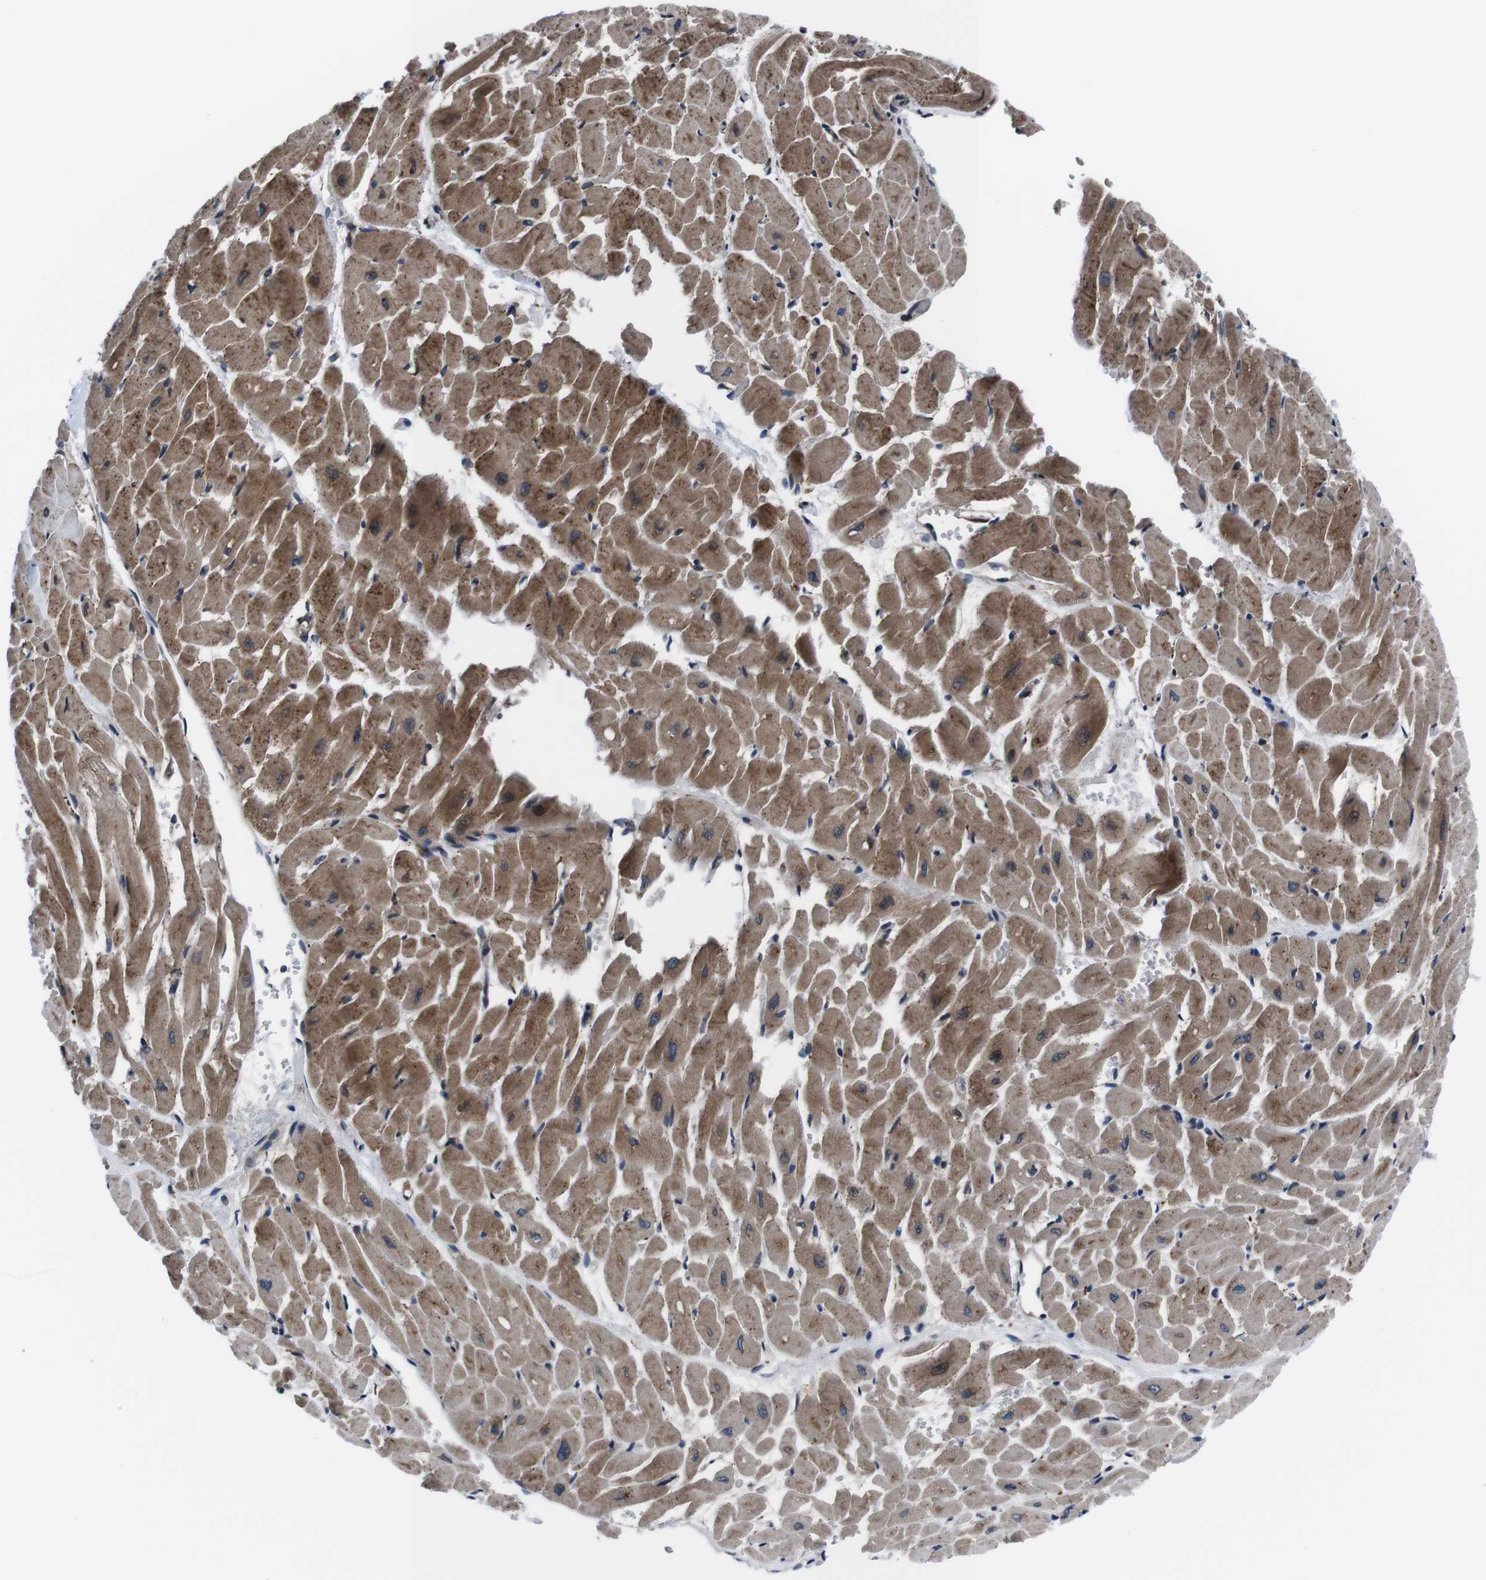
{"staining": {"intensity": "moderate", "quantity": ">75%", "location": "cytoplasmic/membranous"}, "tissue": "heart muscle", "cell_type": "Cardiomyocytes", "image_type": "normal", "snomed": [{"axis": "morphology", "description": "Normal tissue, NOS"}, {"axis": "topography", "description": "Heart"}], "caption": "The immunohistochemical stain labels moderate cytoplasmic/membranous expression in cardiomyocytes of benign heart muscle. (DAB (3,3'-diaminobenzidine) IHC, brown staining for protein, blue staining for nuclei).", "gene": "EIF4A2", "patient": {"sex": "male", "age": 45}}